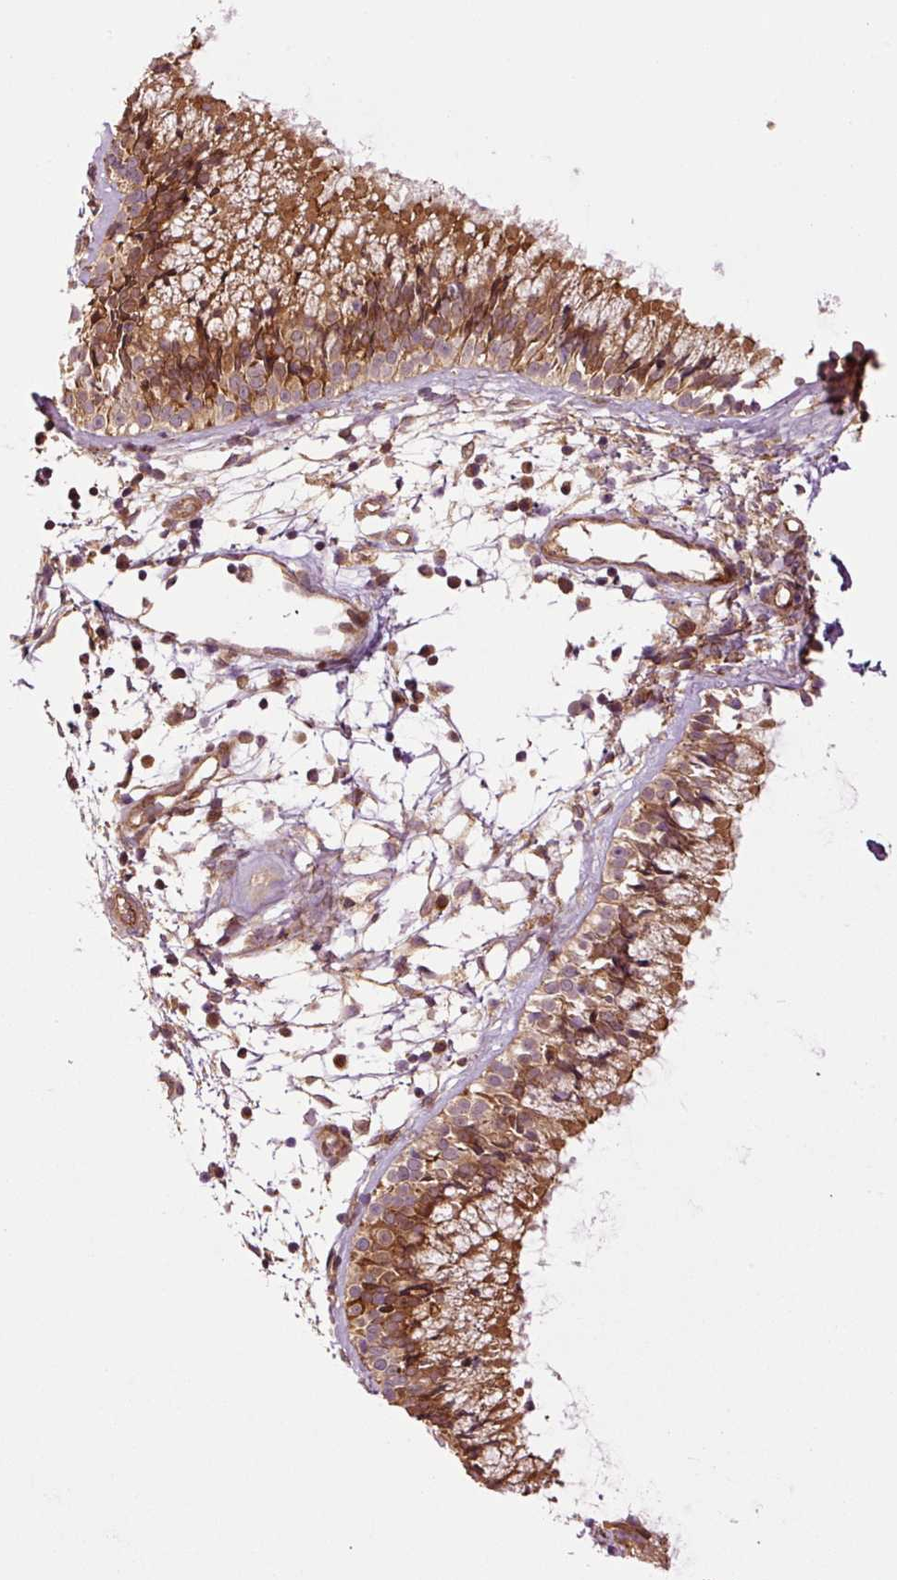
{"staining": {"intensity": "strong", "quantity": ">75%", "location": "cytoplasmic/membranous"}, "tissue": "nasopharynx", "cell_type": "Respiratory epithelial cells", "image_type": "normal", "snomed": [{"axis": "morphology", "description": "Normal tissue, NOS"}, {"axis": "topography", "description": "Nasopharynx"}], "caption": "IHC histopathology image of benign nasopharynx stained for a protein (brown), which displays high levels of strong cytoplasmic/membranous positivity in about >75% of respiratory epithelial cells.", "gene": "OXER1", "patient": {"sex": "male", "age": 21}}